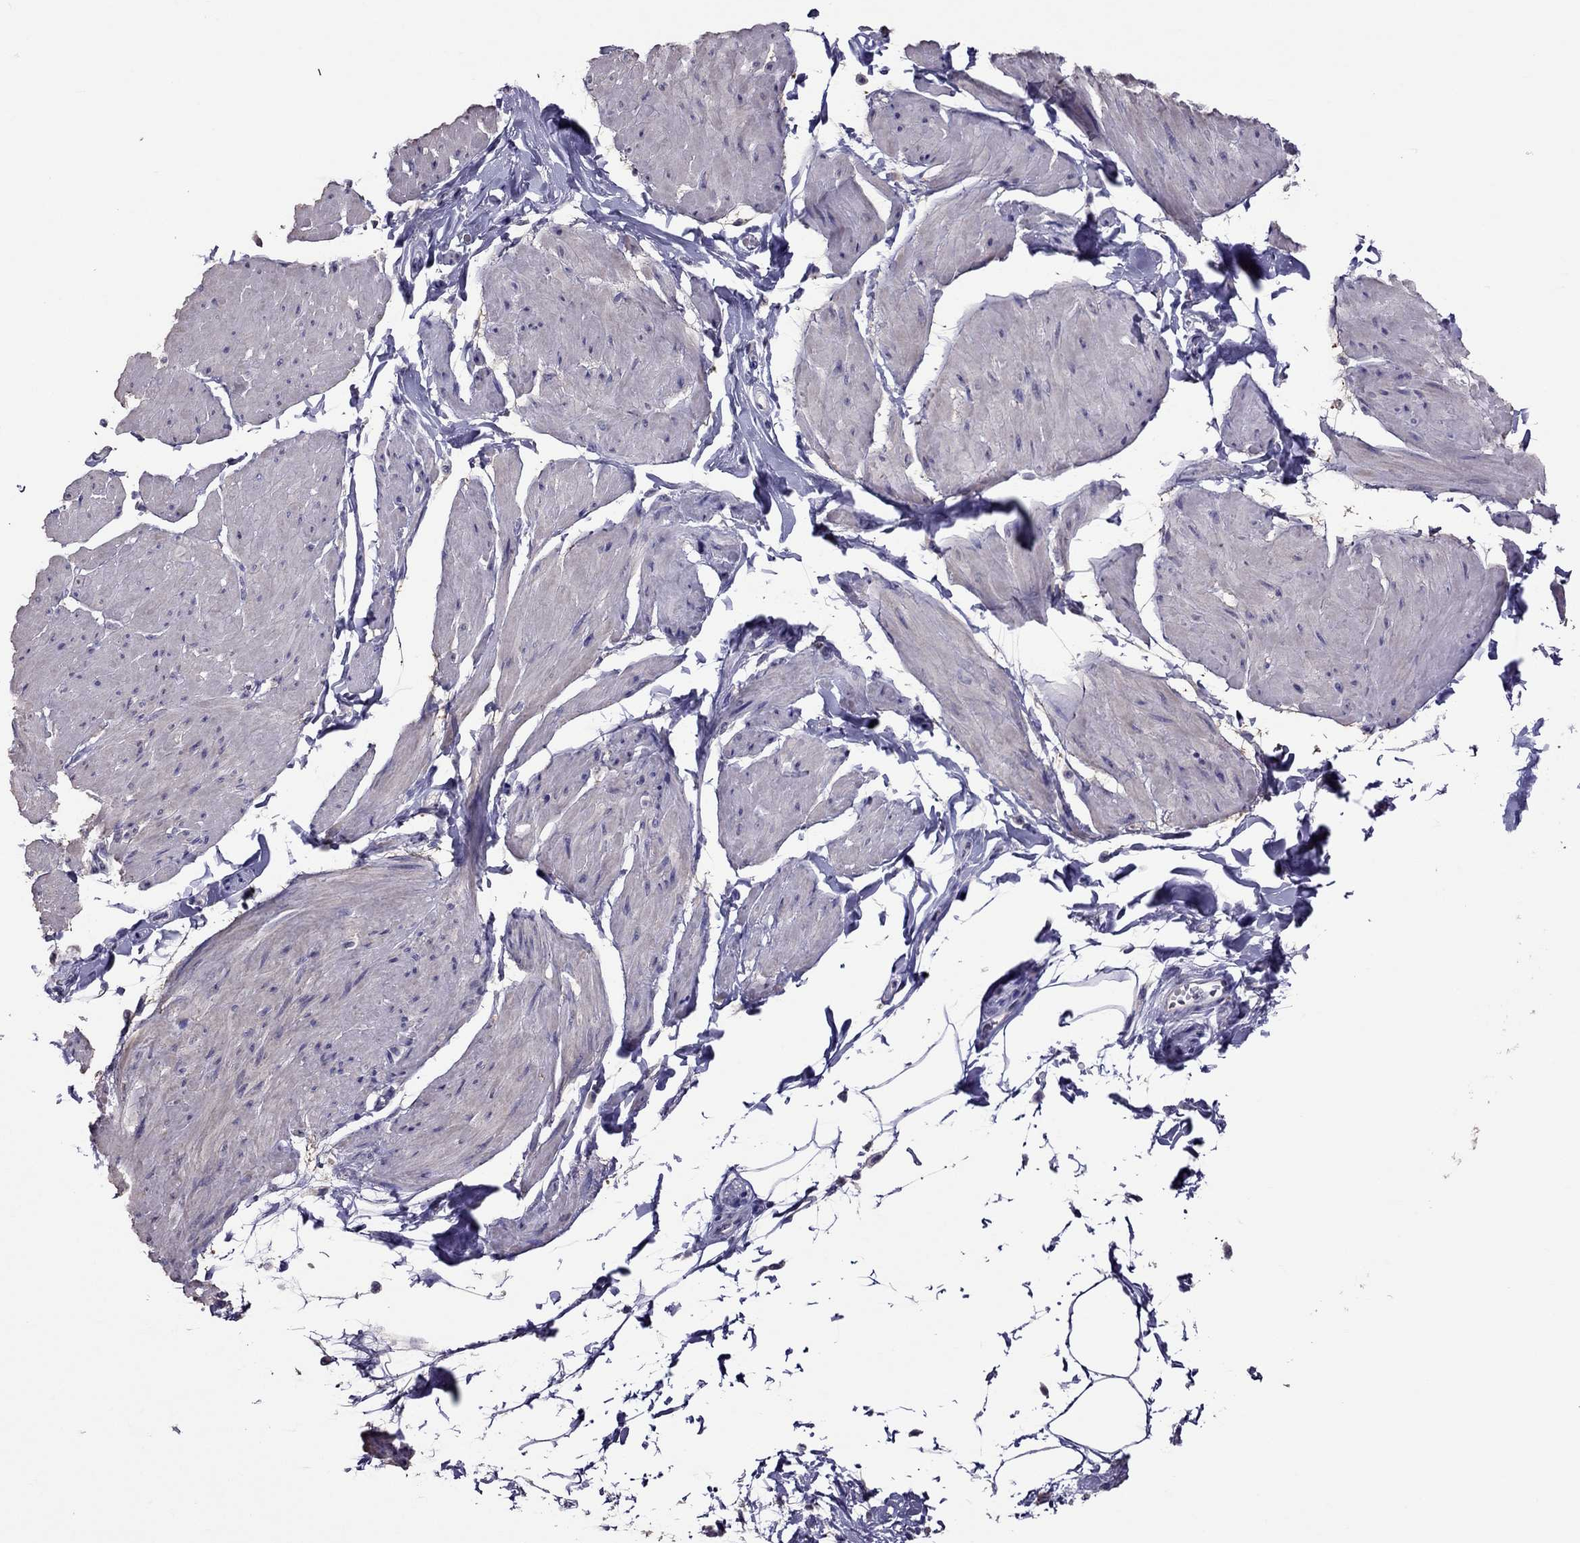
{"staining": {"intensity": "negative", "quantity": "none", "location": "none"}, "tissue": "smooth muscle", "cell_type": "Smooth muscle cells", "image_type": "normal", "snomed": [{"axis": "morphology", "description": "Normal tissue, NOS"}, {"axis": "topography", "description": "Adipose tissue"}, {"axis": "topography", "description": "Smooth muscle"}, {"axis": "topography", "description": "Peripheral nerve tissue"}], "caption": "A high-resolution micrograph shows immunohistochemistry (IHC) staining of benign smooth muscle, which shows no significant expression in smooth muscle cells.", "gene": "LRRC46", "patient": {"sex": "male", "age": 83}}